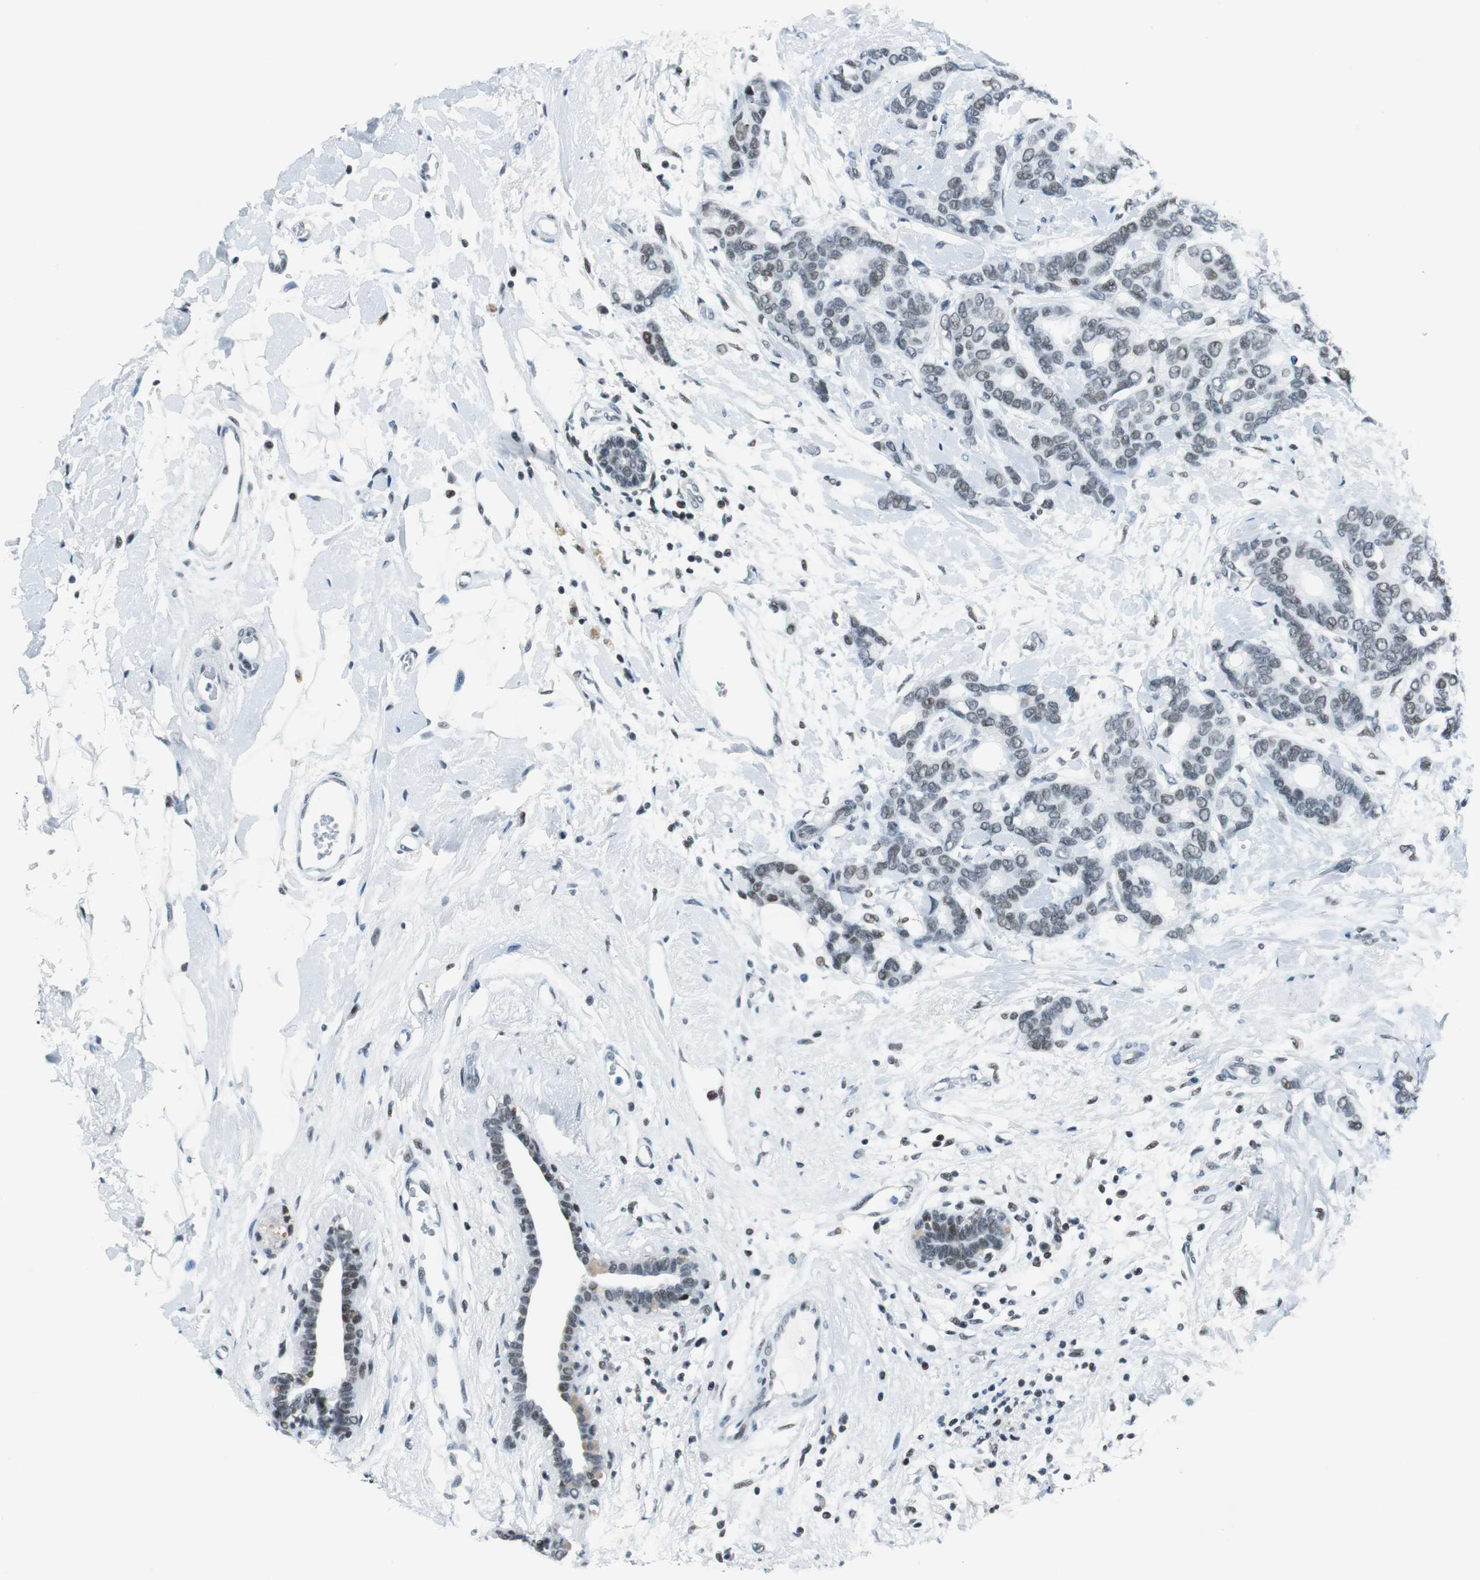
{"staining": {"intensity": "weak", "quantity": "<25%", "location": "nuclear"}, "tissue": "breast cancer", "cell_type": "Tumor cells", "image_type": "cancer", "snomed": [{"axis": "morphology", "description": "Duct carcinoma"}, {"axis": "topography", "description": "Breast"}], "caption": "Immunohistochemistry histopathology image of human breast infiltrating ductal carcinoma stained for a protein (brown), which displays no staining in tumor cells. (Stains: DAB (3,3'-diaminobenzidine) IHC with hematoxylin counter stain, Microscopy: brightfield microscopy at high magnification).", "gene": "HDAC3", "patient": {"sex": "female", "age": 87}}